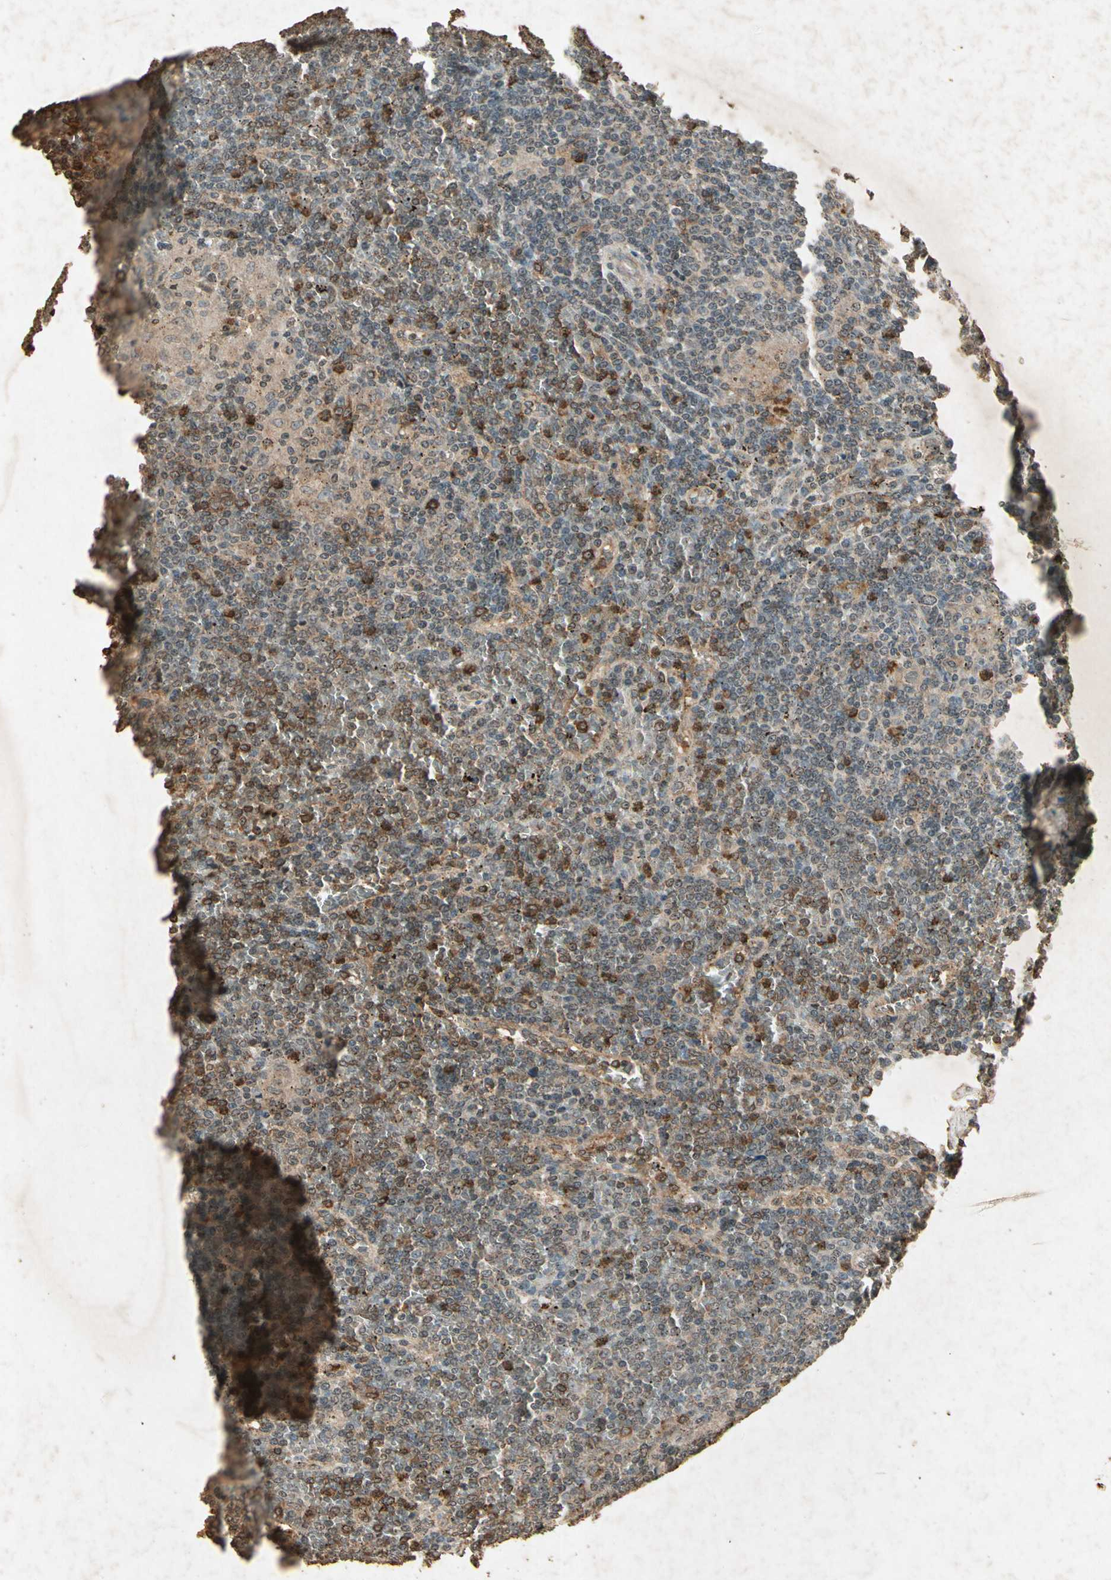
{"staining": {"intensity": "weak", "quantity": "25%-75%", "location": "cytoplasmic/membranous"}, "tissue": "lymphoma", "cell_type": "Tumor cells", "image_type": "cancer", "snomed": [{"axis": "morphology", "description": "Malignant lymphoma, non-Hodgkin's type, Low grade"}, {"axis": "topography", "description": "Spleen"}], "caption": "Immunohistochemical staining of low-grade malignant lymphoma, non-Hodgkin's type reveals low levels of weak cytoplasmic/membranous staining in about 25%-75% of tumor cells.", "gene": "GC", "patient": {"sex": "female", "age": 19}}